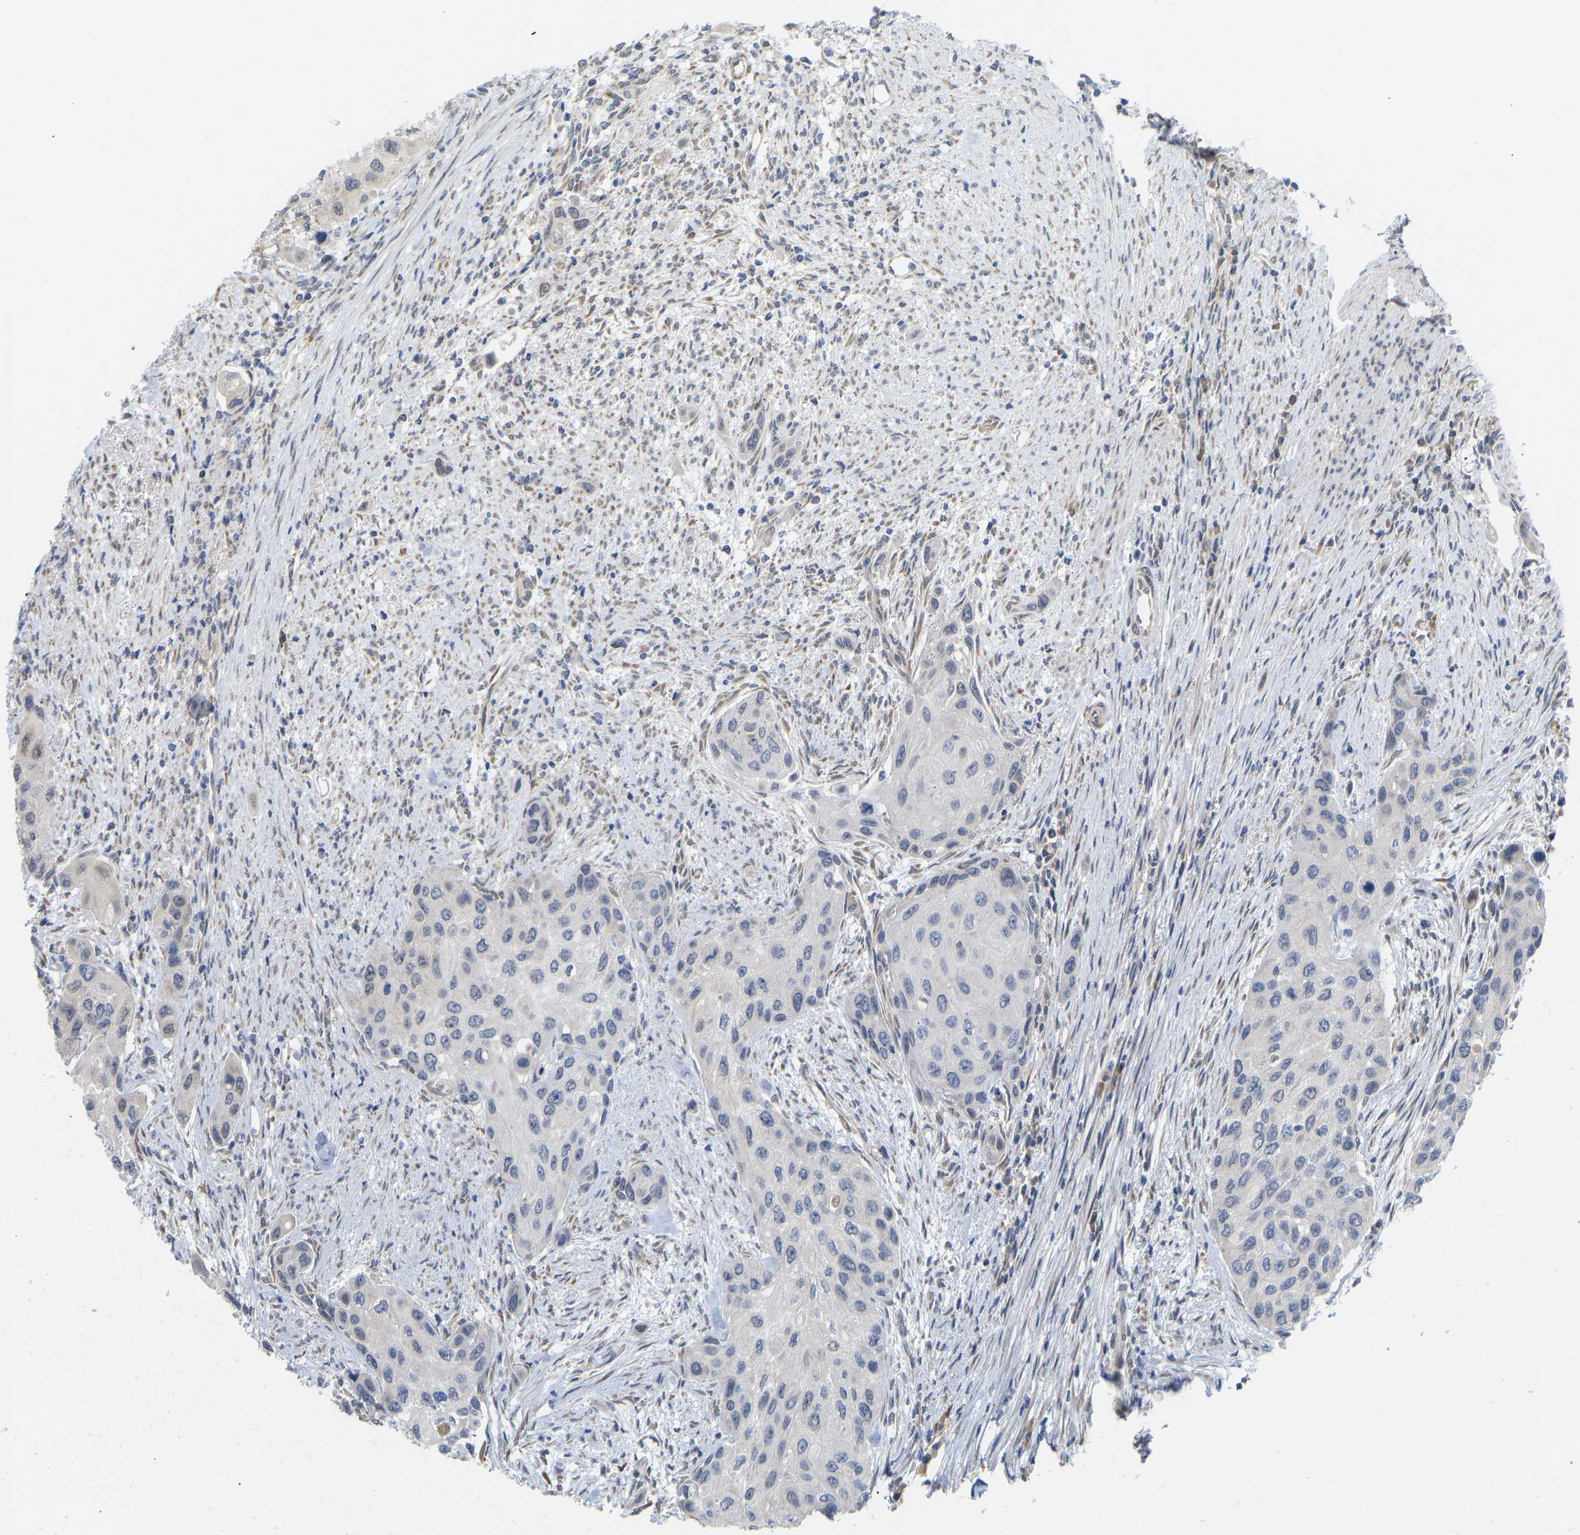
{"staining": {"intensity": "negative", "quantity": "none", "location": "none"}, "tissue": "urothelial cancer", "cell_type": "Tumor cells", "image_type": "cancer", "snomed": [{"axis": "morphology", "description": "Urothelial carcinoma, High grade"}, {"axis": "topography", "description": "Urinary bladder"}], "caption": "DAB (3,3'-diaminobenzidine) immunohistochemical staining of urothelial cancer shows no significant staining in tumor cells.", "gene": "BEND3", "patient": {"sex": "female", "age": 56}}